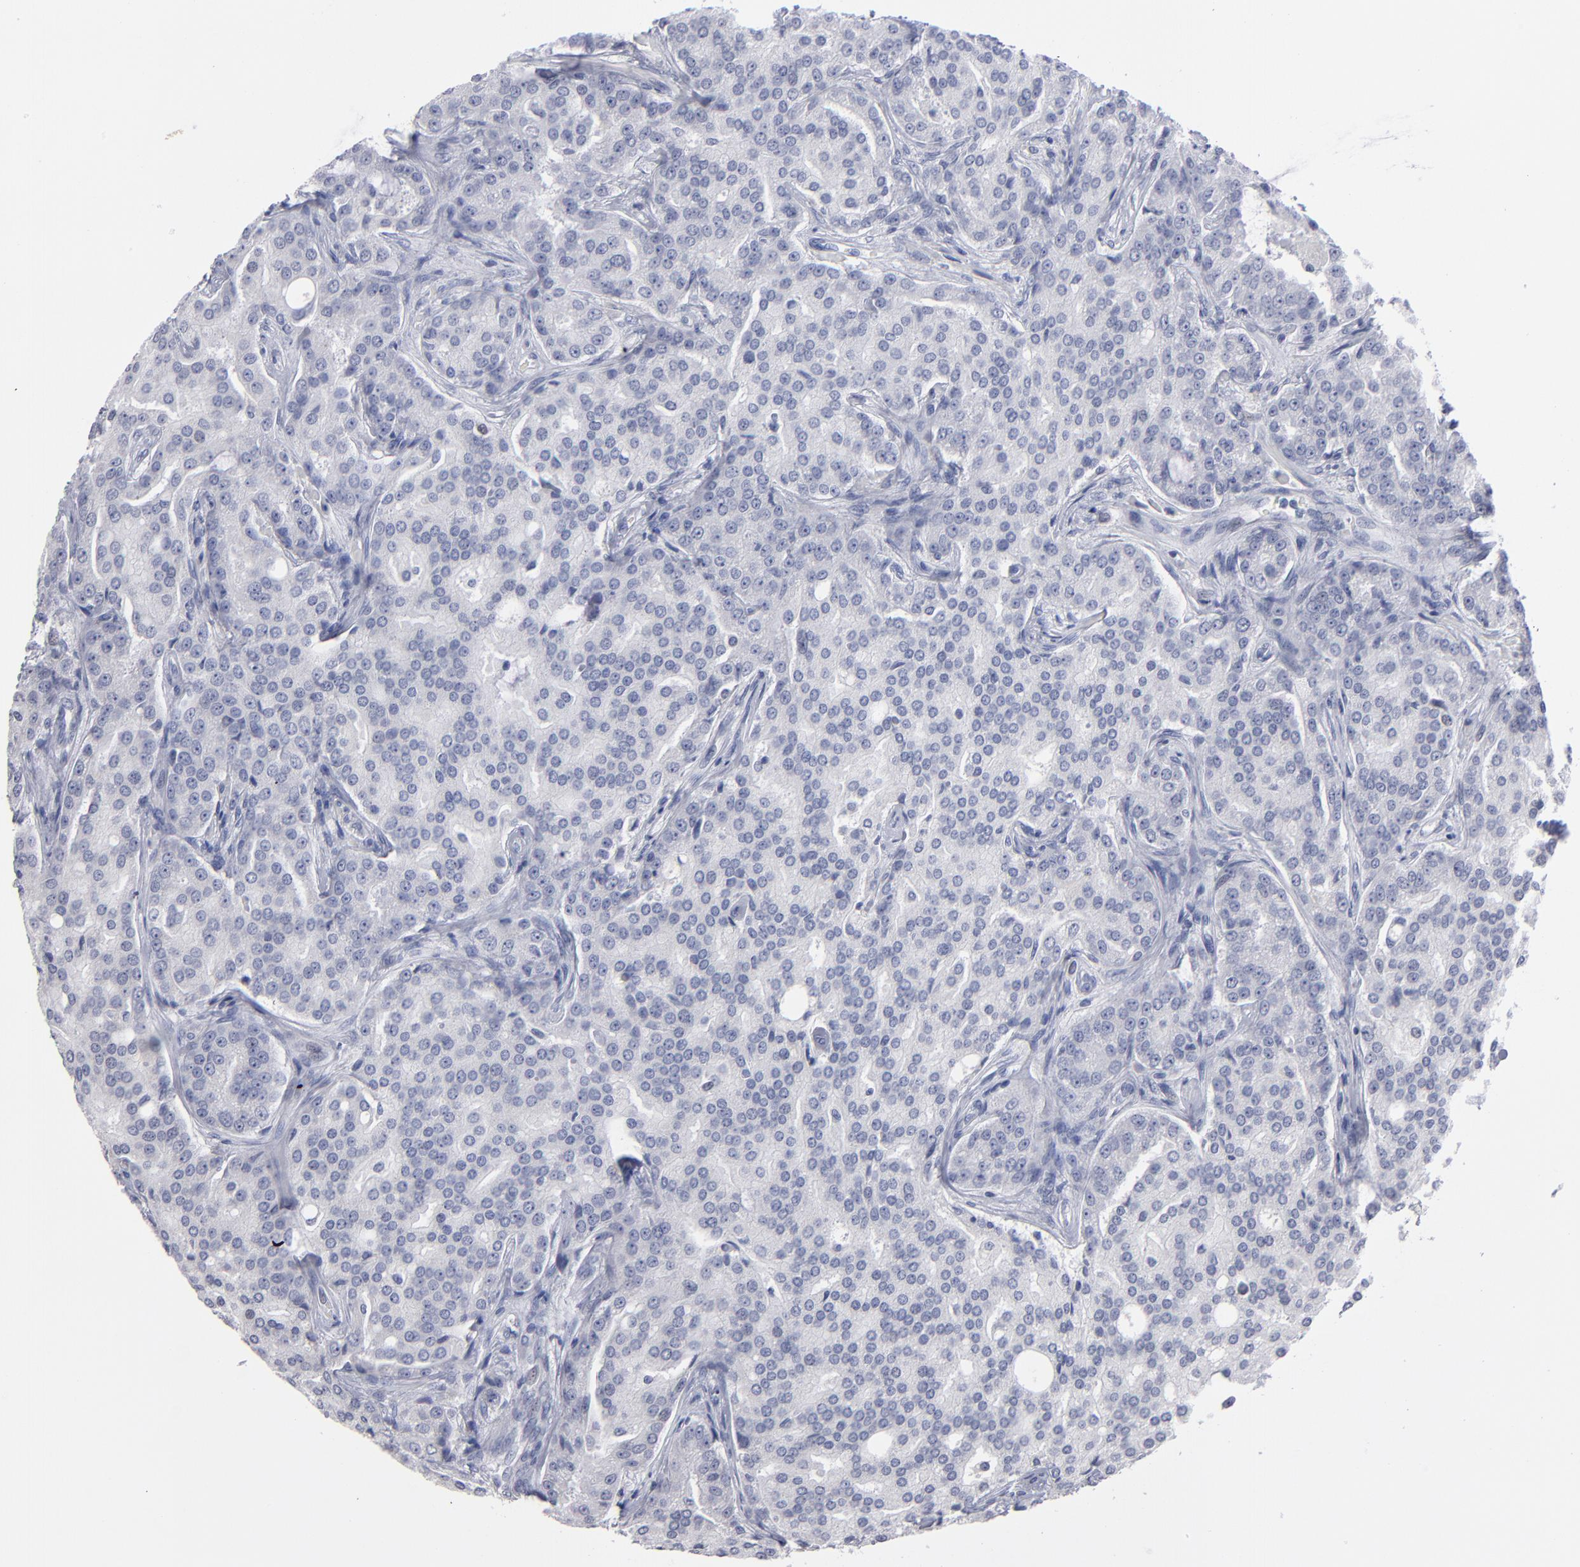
{"staining": {"intensity": "negative", "quantity": "none", "location": "none"}, "tissue": "prostate cancer", "cell_type": "Tumor cells", "image_type": "cancer", "snomed": [{"axis": "morphology", "description": "Adenocarcinoma, High grade"}, {"axis": "topography", "description": "Prostate"}], "caption": "IHC photomicrograph of neoplastic tissue: human adenocarcinoma (high-grade) (prostate) stained with DAB displays no significant protein expression in tumor cells.", "gene": "RPH3A", "patient": {"sex": "male", "age": 72}}